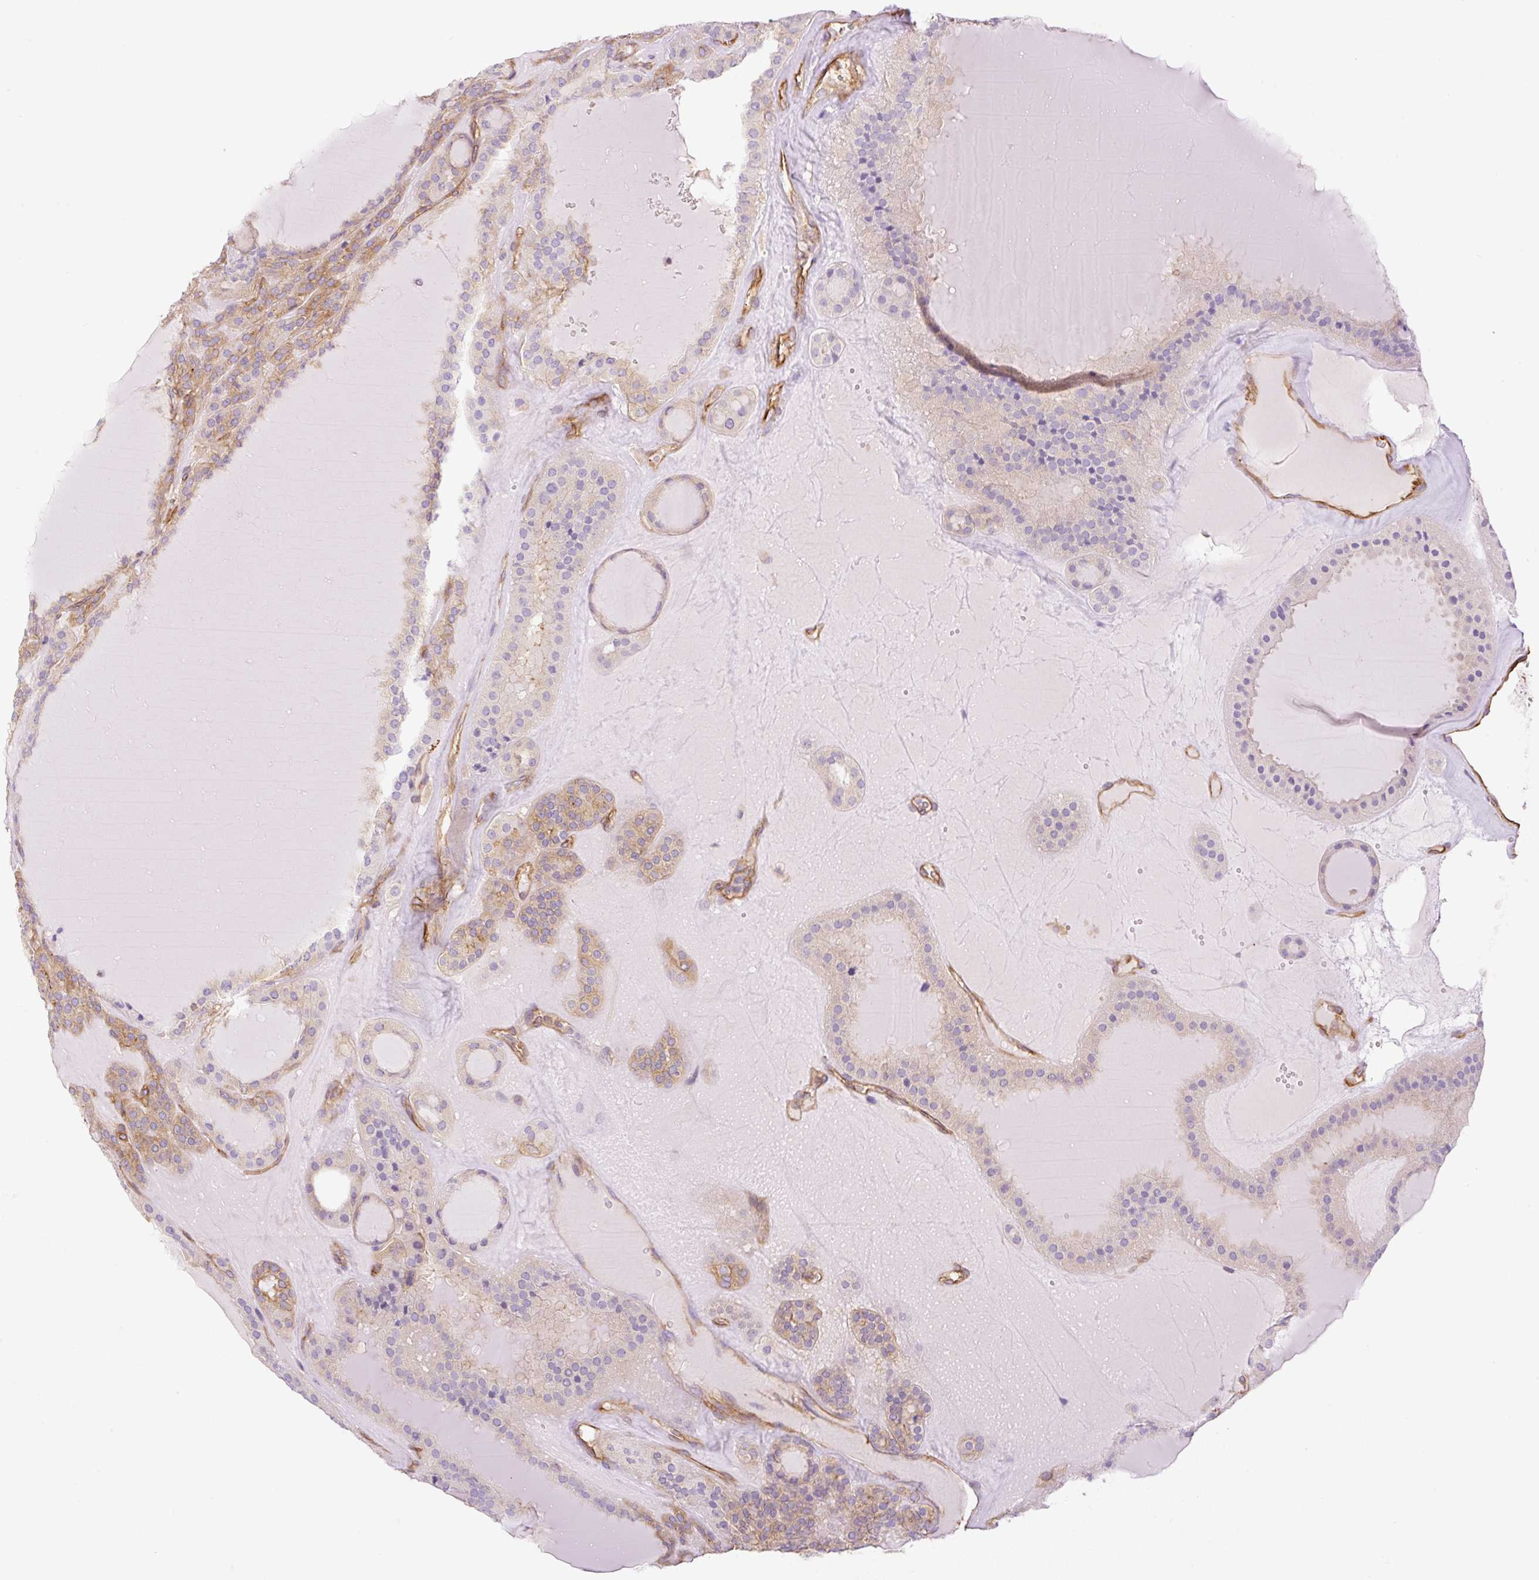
{"staining": {"intensity": "moderate", "quantity": "25%-75%", "location": "cytoplasmic/membranous"}, "tissue": "thyroid cancer", "cell_type": "Tumor cells", "image_type": "cancer", "snomed": [{"axis": "morphology", "description": "Follicular adenoma carcinoma, NOS"}, {"axis": "topography", "description": "Thyroid gland"}], "caption": "Immunohistochemistry (IHC) micrograph of neoplastic tissue: thyroid cancer (follicular adenoma carcinoma) stained using immunohistochemistry demonstrates medium levels of moderate protein expression localized specifically in the cytoplasmic/membranous of tumor cells, appearing as a cytoplasmic/membranous brown color.", "gene": "EHD3", "patient": {"sex": "female", "age": 63}}